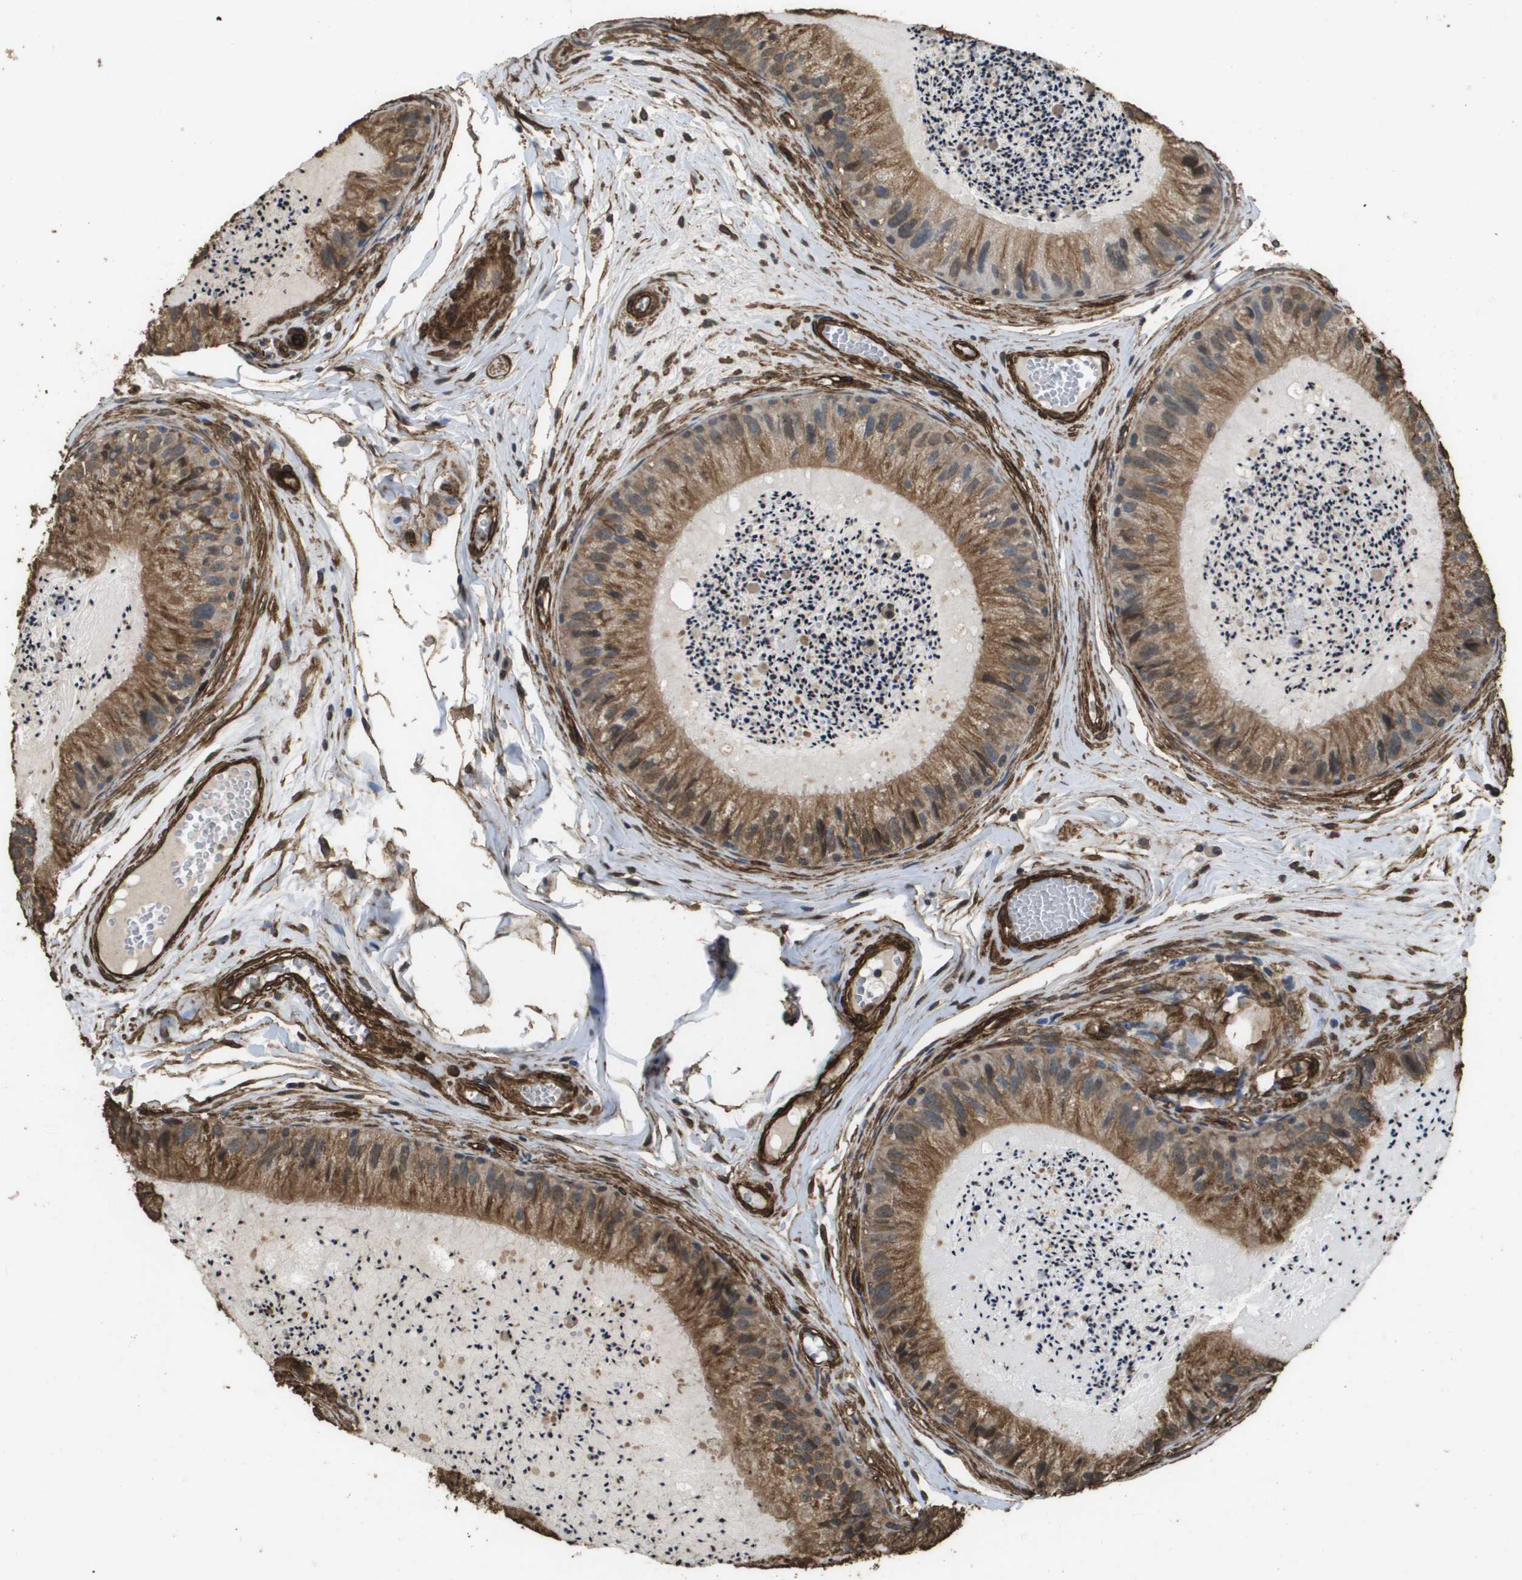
{"staining": {"intensity": "moderate", "quantity": ">75%", "location": "cytoplasmic/membranous,nuclear"}, "tissue": "epididymis", "cell_type": "Glandular cells", "image_type": "normal", "snomed": [{"axis": "morphology", "description": "Normal tissue, NOS"}, {"axis": "topography", "description": "Epididymis"}], "caption": "This photomicrograph shows immunohistochemistry staining of normal human epididymis, with medium moderate cytoplasmic/membranous,nuclear positivity in approximately >75% of glandular cells.", "gene": "AAMP", "patient": {"sex": "male", "age": 31}}